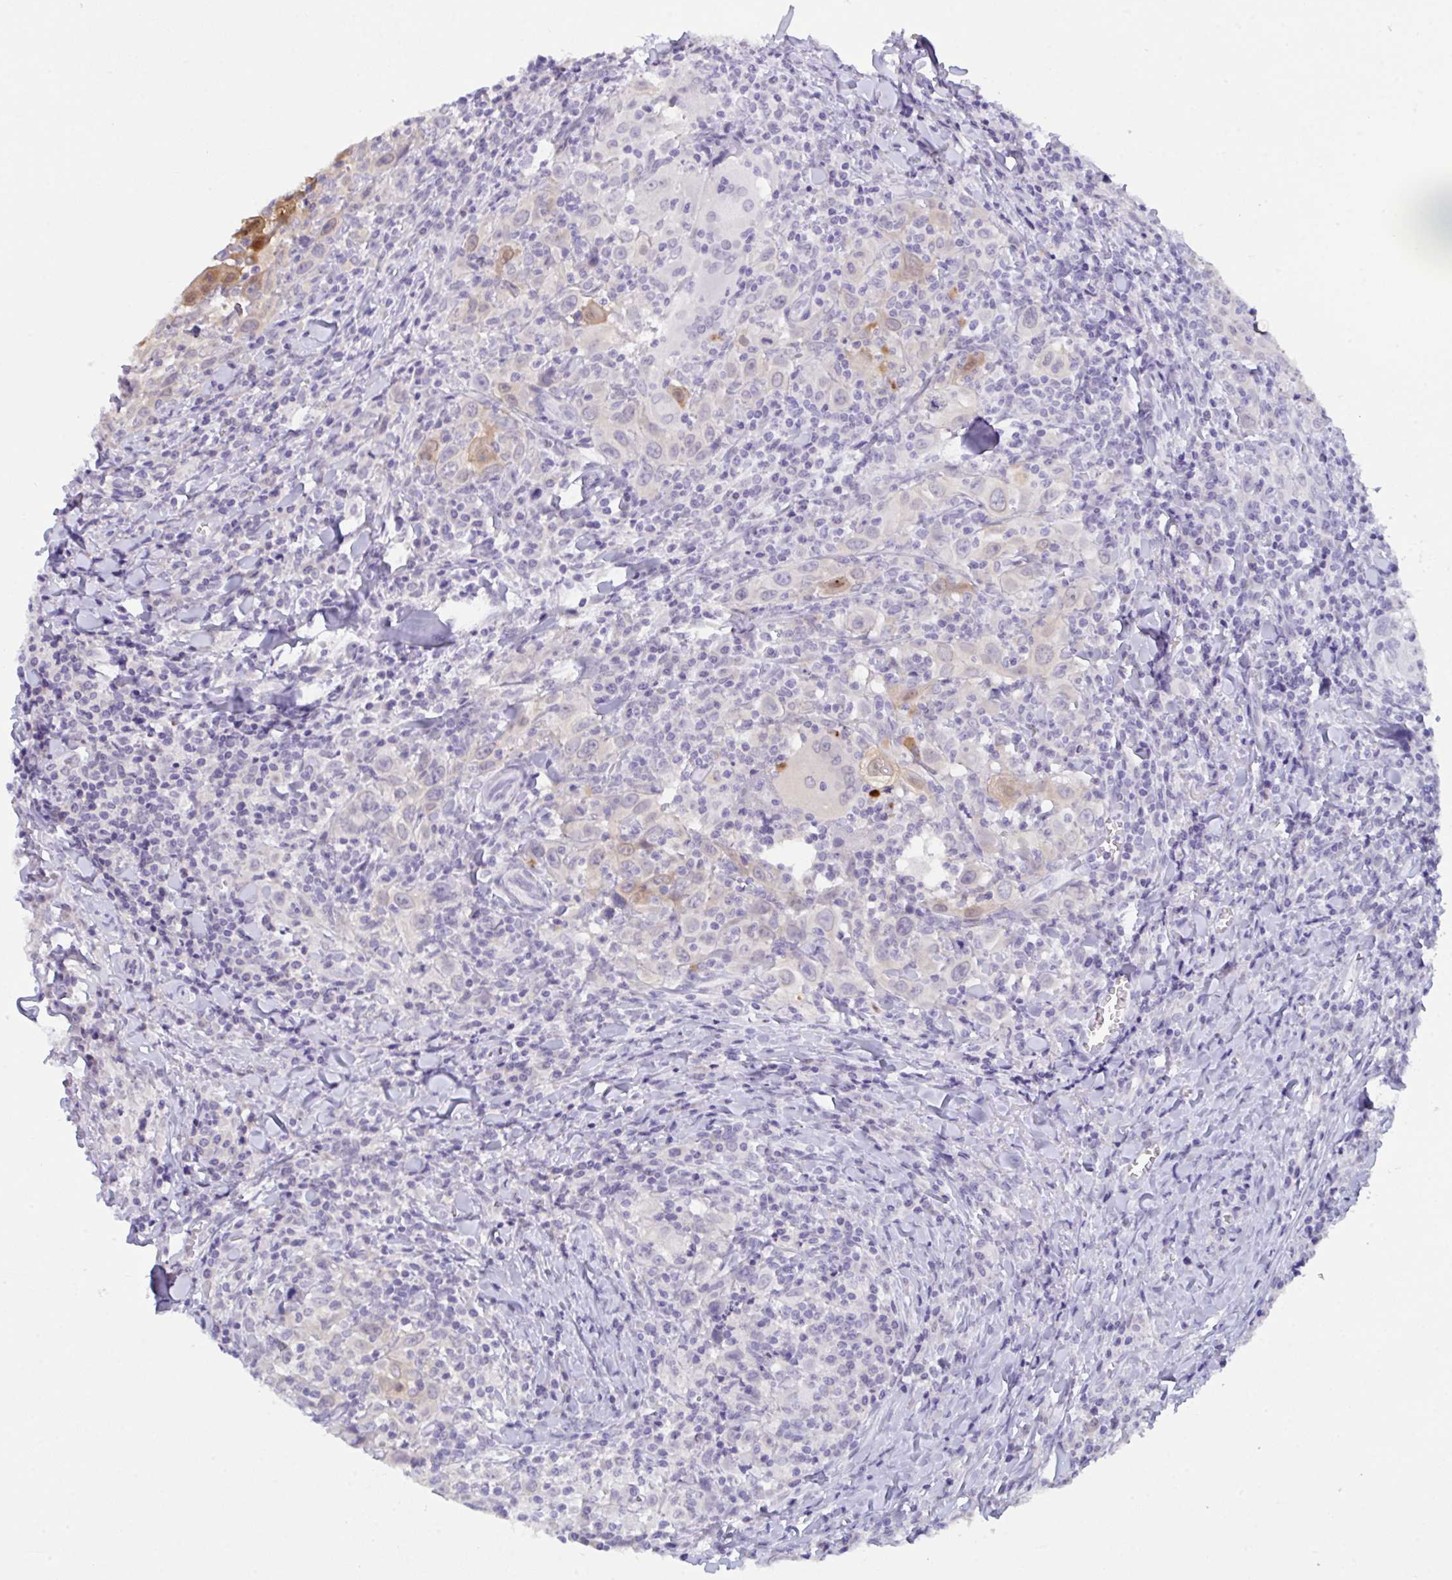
{"staining": {"intensity": "negative", "quantity": "none", "location": "none"}, "tissue": "head and neck cancer", "cell_type": "Tumor cells", "image_type": "cancer", "snomed": [{"axis": "morphology", "description": "Squamous cell carcinoma, NOS"}, {"axis": "topography", "description": "Head-Neck"}], "caption": "Immunohistochemical staining of human head and neck squamous cell carcinoma shows no significant expression in tumor cells.", "gene": "SERPINB13", "patient": {"sex": "female", "age": 95}}